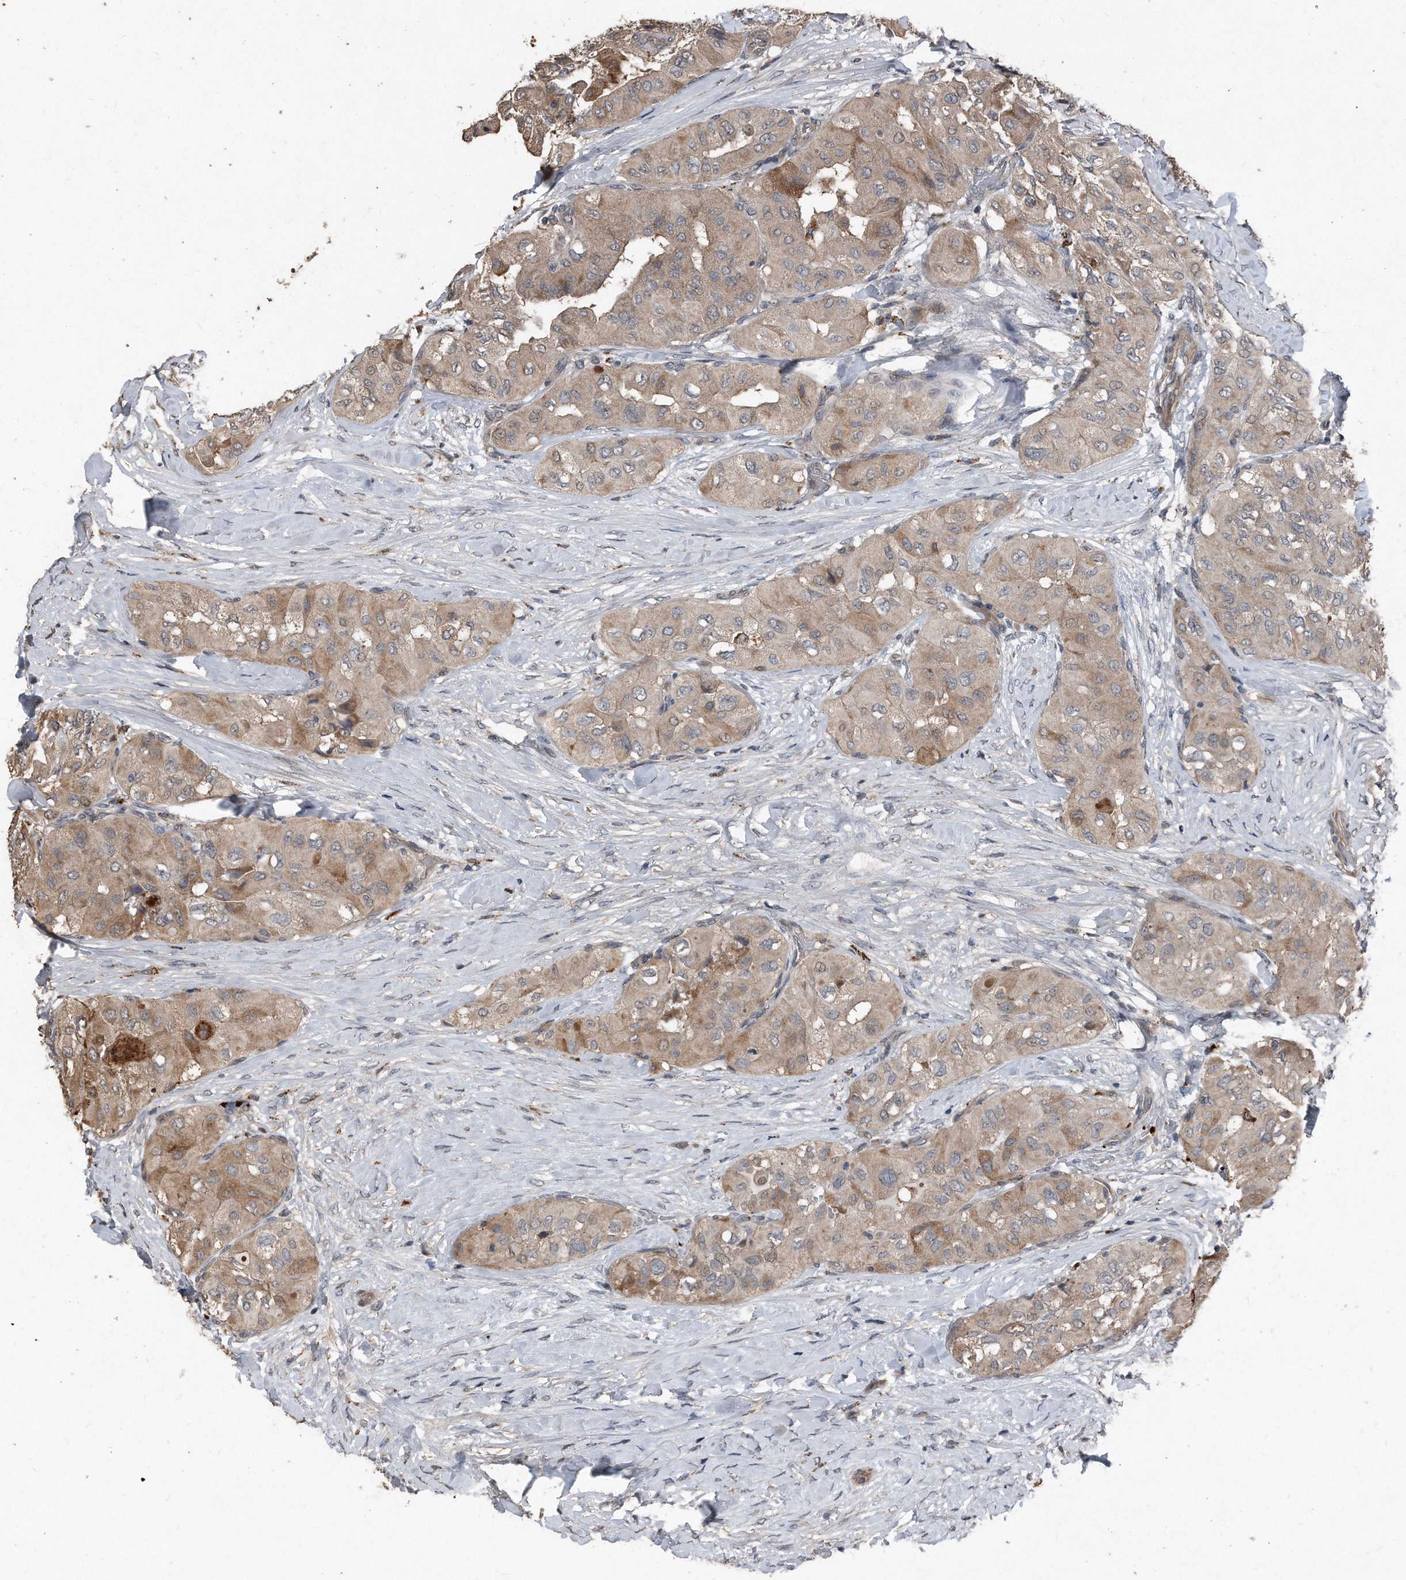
{"staining": {"intensity": "weak", "quantity": ">75%", "location": "cytoplasmic/membranous"}, "tissue": "thyroid cancer", "cell_type": "Tumor cells", "image_type": "cancer", "snomed": [{"axis": "morphology", "description": "Papillary adenocarcinoma, NOS"}, {"axis": "topography", "description": "Thyroid gland"}], "caption": "Weak cytoplasmic/membranous expression for a protein is appreciated in approximately >75% of tumor cells of thyroid cancer using IHC.", "gene": "ANKRD10", "patient": {"sex": "female", "age": 59}}